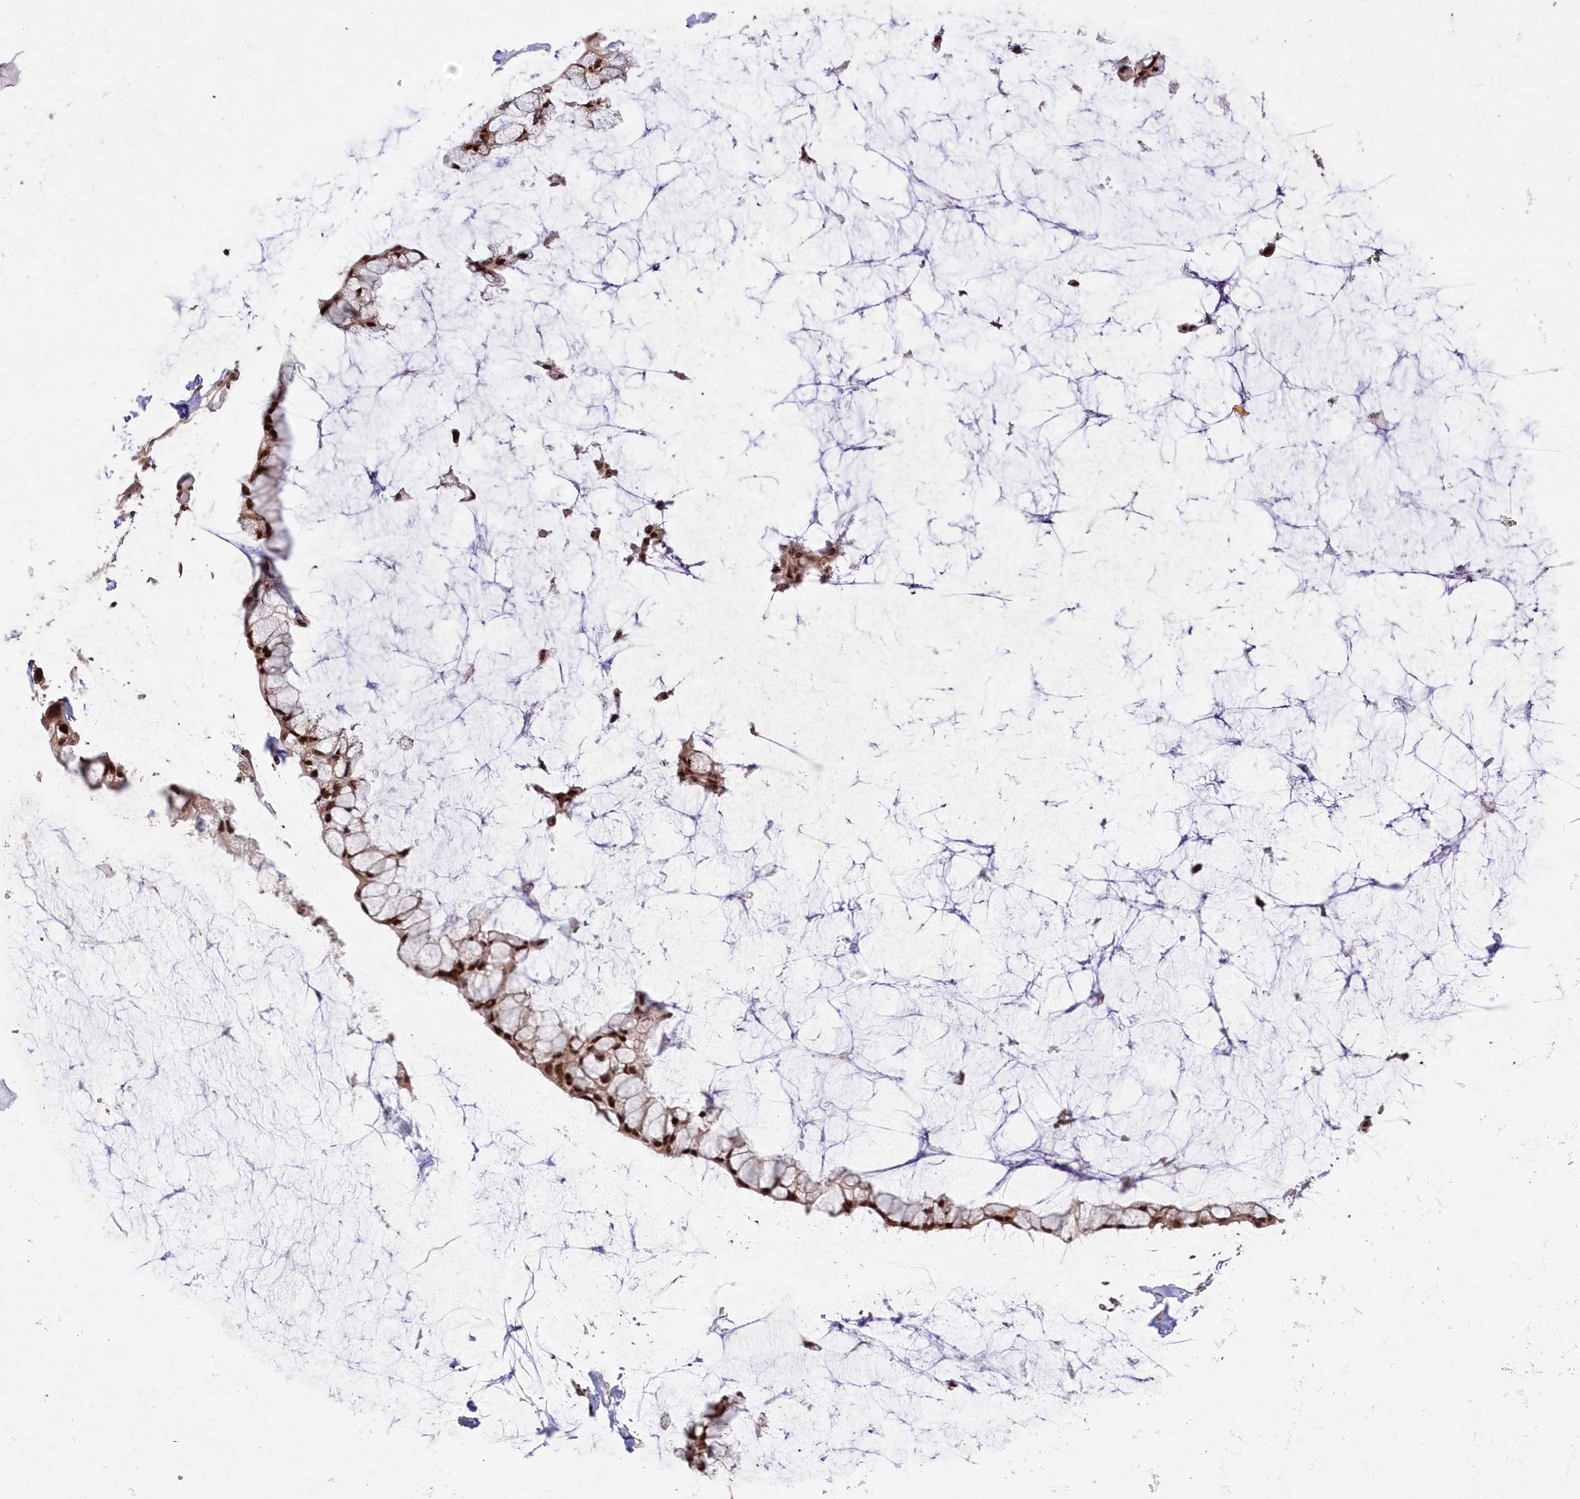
{"staining": {"intensity": "moderate", "quantity": ">75%", "location": "nuclear"}, "tissue": "ovarian cancer", "cell_type": "Tumor cells", "image_type": "cancer", "snomed": [{"axis": "morphology", "description": "Cystadenocarcinoma, mucinous, NOS"}, {"axis": "topography", "description": "Ovary"}], "caption": "Tumor cells exhibit medium levels of moderate nuclear expression in approximately >75% of cells in ovarian cancer (mucinous cystadenocarcinoma).", "gene": "WBP1L", "patient": {"sex": "female", "age": 39}}